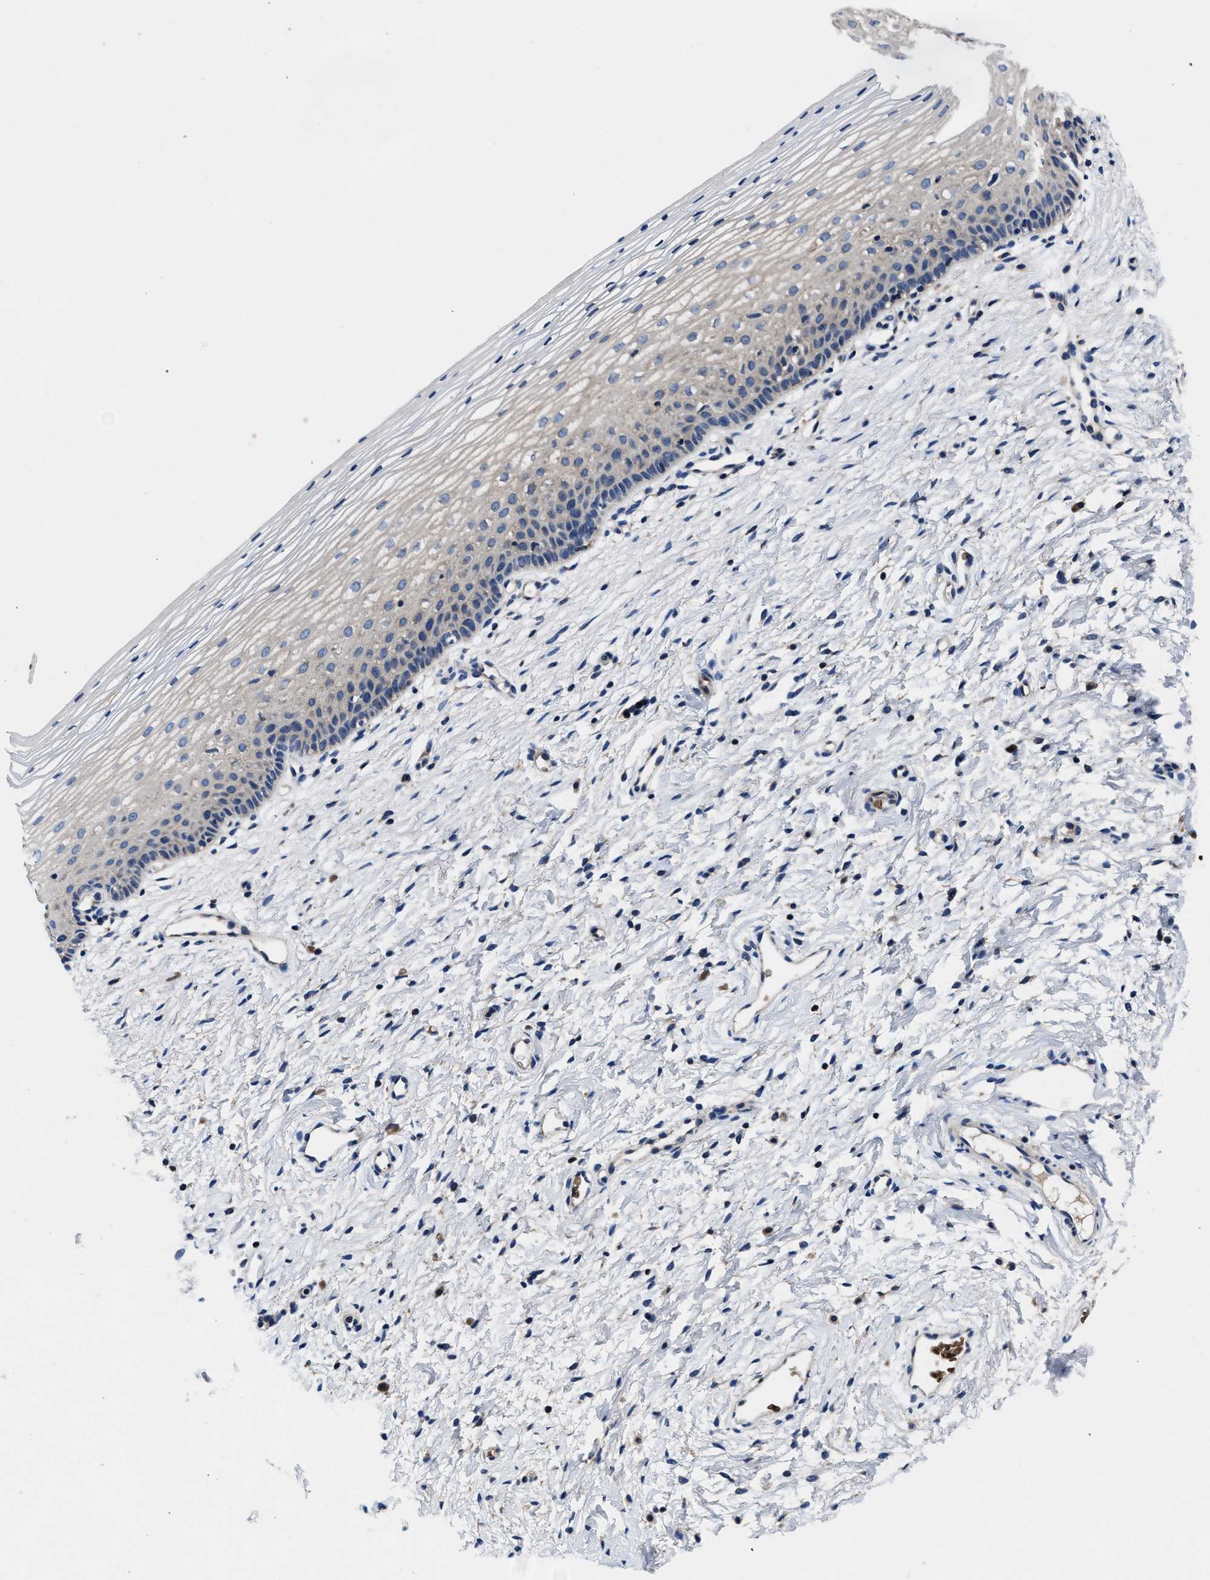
{"staining": {"intensity": "weak", "quantity": "<25%", "location": "cytoplasmic/membranous"}, "tissue": "cervix", "cell_type": "Glandular cells", "image_type": "normal", "snomed": [{"axis": "morphology", "description": "Normal tissue, NOS"}, {"axis": "topography", "description": "Cervix"}], "caption": "The immunohistochemistry histopathology image has no significant expression in glandular cells of cervix.", "gene": "PHLPP1", "patient": {"sex": "female", "age": 72}}